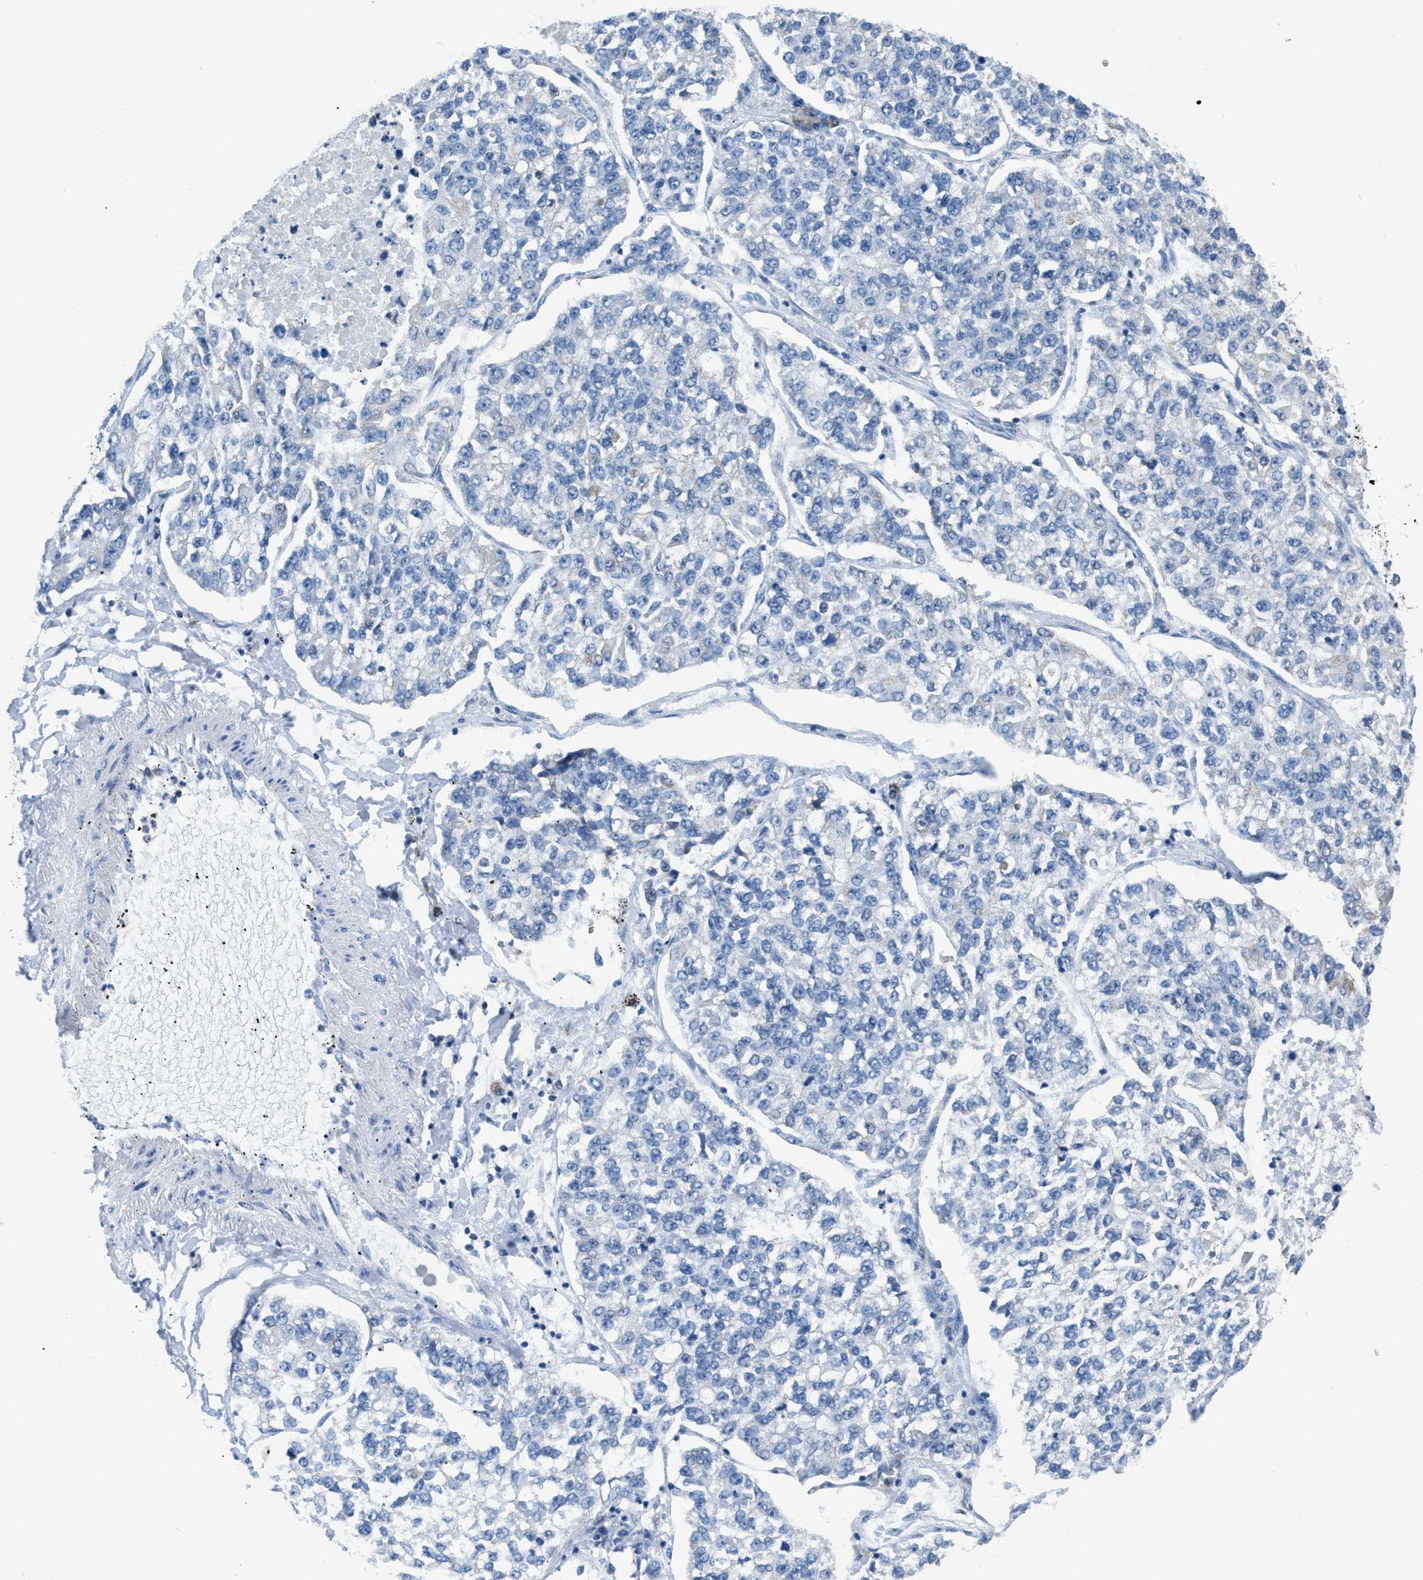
{"staining": {"intensity": "negative", "quantity": "none", "location": "none"}, "tissue": "lung cancer", "cell_type": "Tumor cells", "image_type": "cancer", "snomed": [{"axis": "morphology", "description": "Adenocarcinoma, NOS"}, {"axis": "topography", "description": "Lung"}], "caption": "This is an immunohistochemistry (IHC) histopathology image of human lung cancer (adenocarcinoma). There is no positivity in tumor cells.", "gene": "ETFB", "patient": {"sex": "male", "age": 49}}